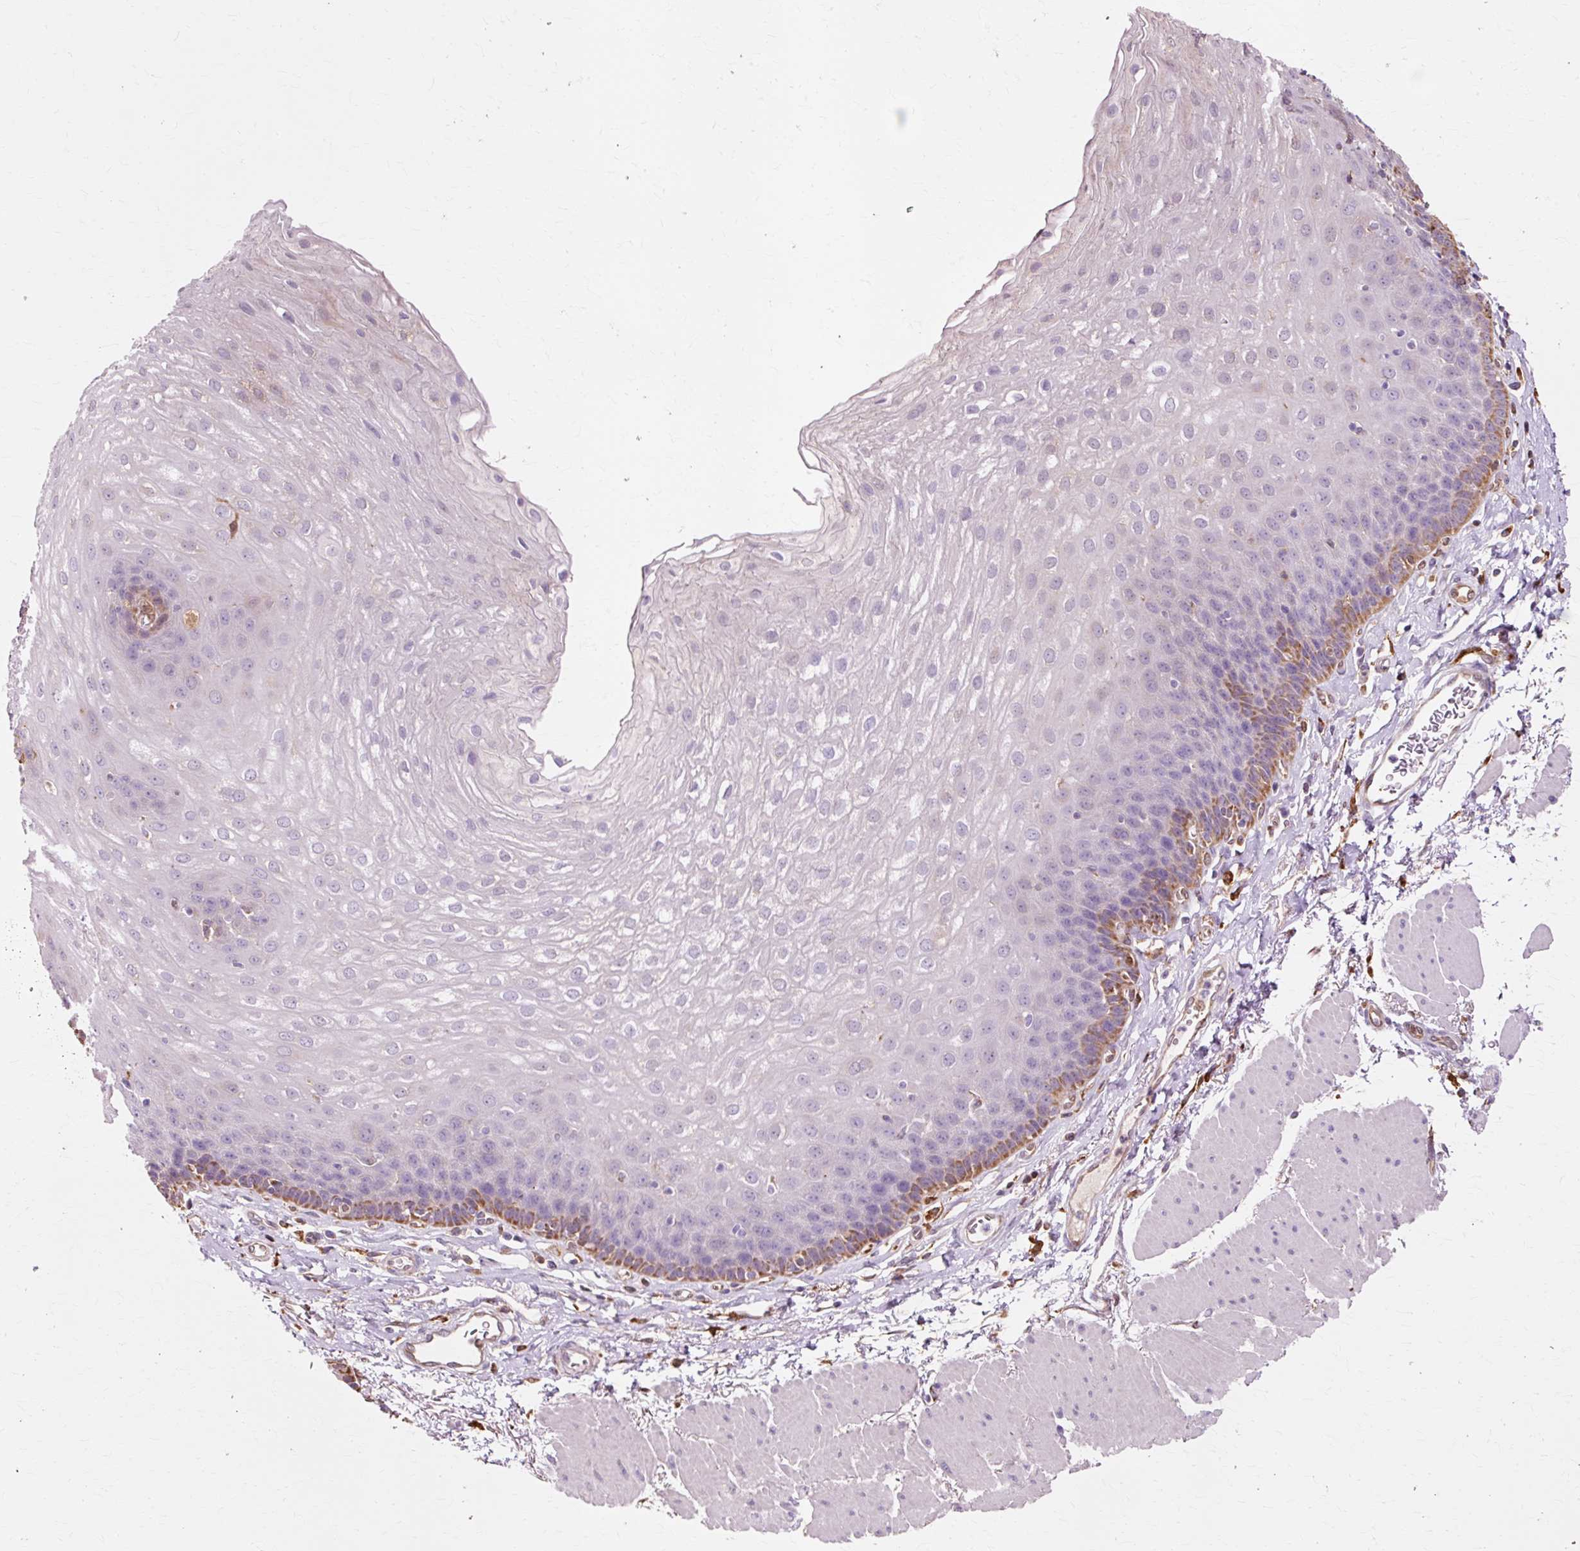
{"staining": {"intensity": "moderate", "quantity": "<25%", "location": "cytoplasmic/membranous"}, "tissue": "esophagus", "cell_type": "Squamous epithelial cells", "image_type": "normal", "snomed": [{"axis": "morphology", "description": "Normal tissue, NOS"}, {"axis": "topography", "description": "Esophagus"}], "caption": "Squamous epithelial cells display moderate cytoplasmic/membranous positivity in about <25% of cells in benign esophagus. The staining was performed using DAB (3,3'-diaminobenzidine), with brown indicating positive protein expression. Nuclei are stained blue with hematoxylin.", "gene": "GPX1", "patient": {"sex": "female", "age": 81}}